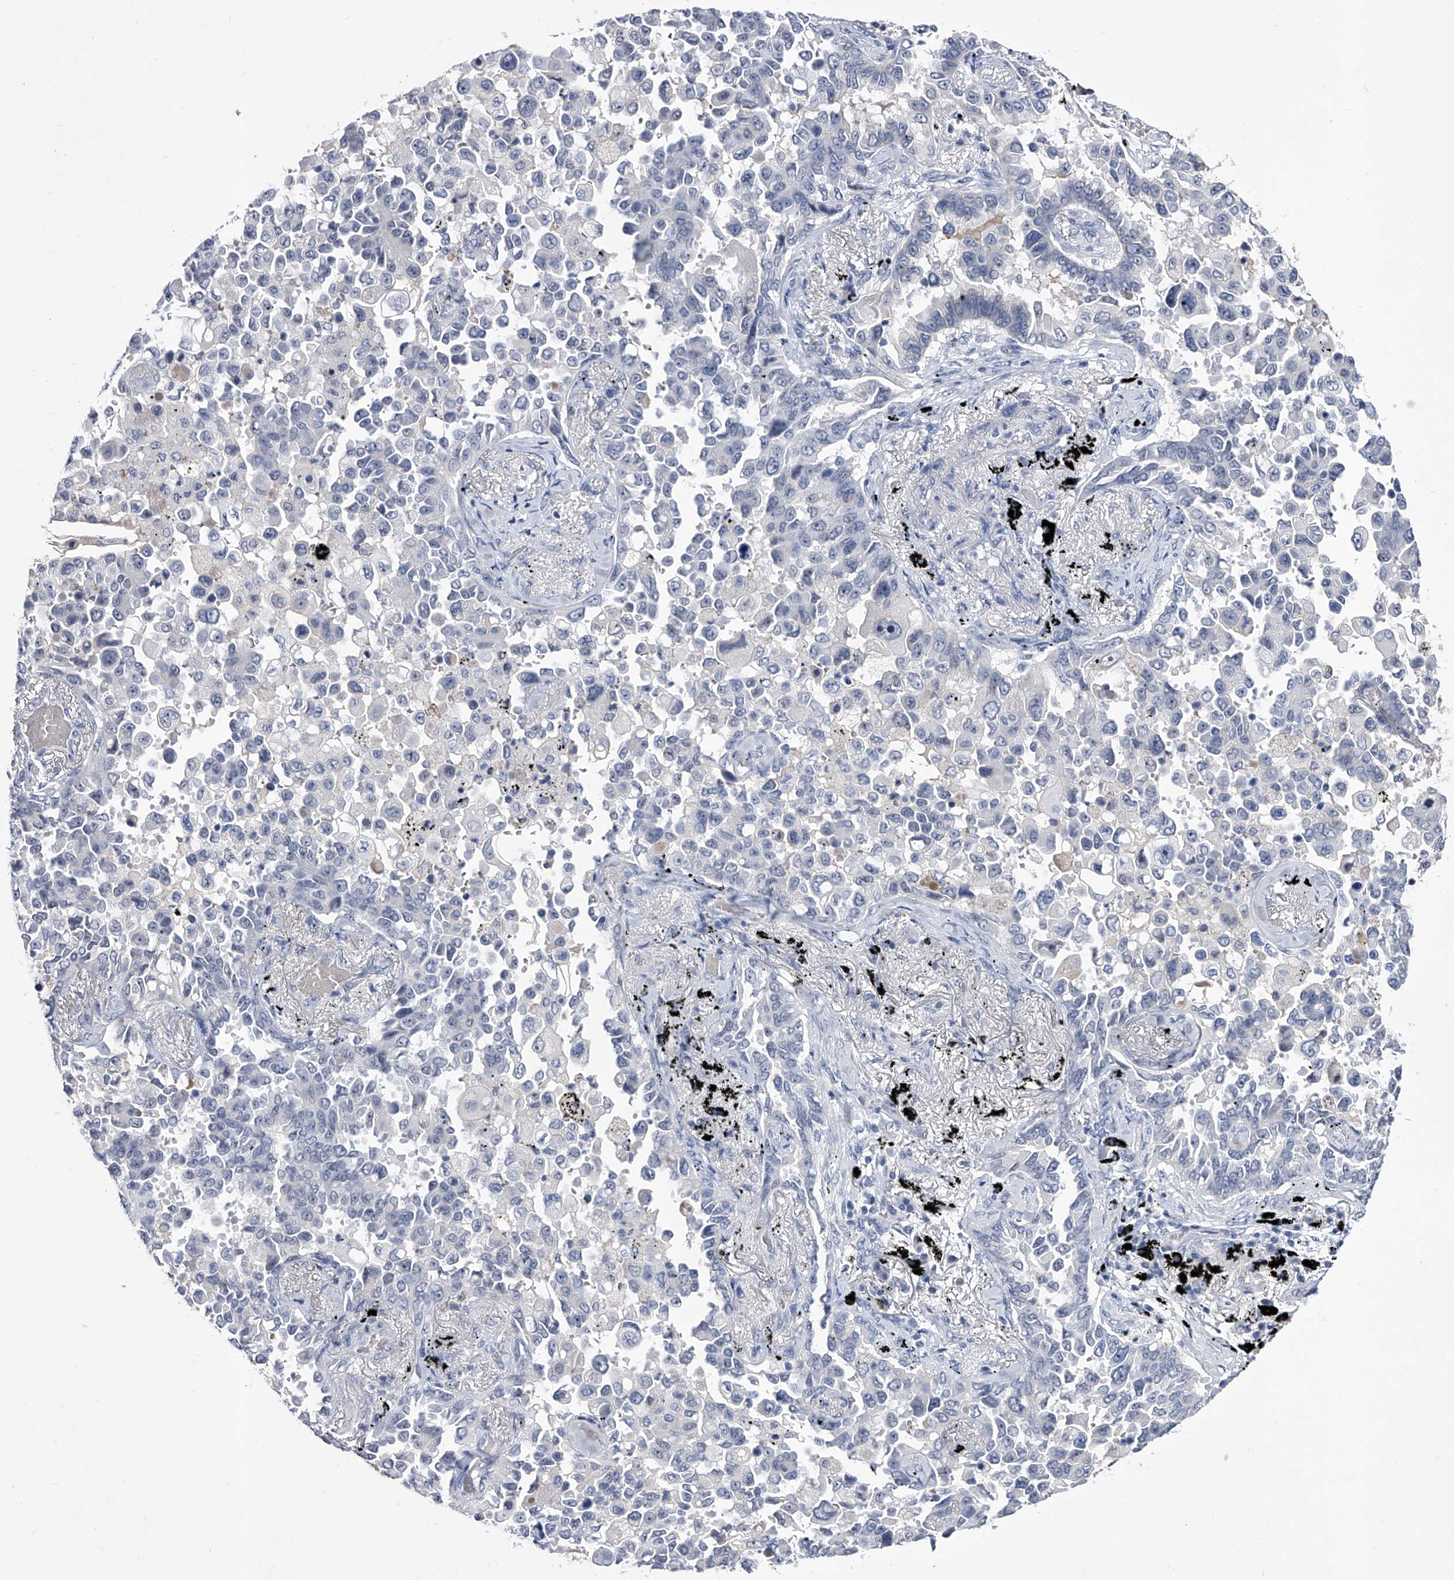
{"staining": {"intensity": "negative", "quantity": "none", "location": "none"}, "tissue": "lung cancer", "cell_type": "Tumor cells", "image_type": "cancer", "snomed": [{"axis": "morphology", "description": "Adenocarcinoma, NOS"}, {"axis": "topography", "description": "Lung"}], "caption": "The immunohistochemistry image has no significant positivity in tumor cells of lung cancer tissue.", "gene": "CRISP2", "patient": {"sex": "female", "age": 67}}